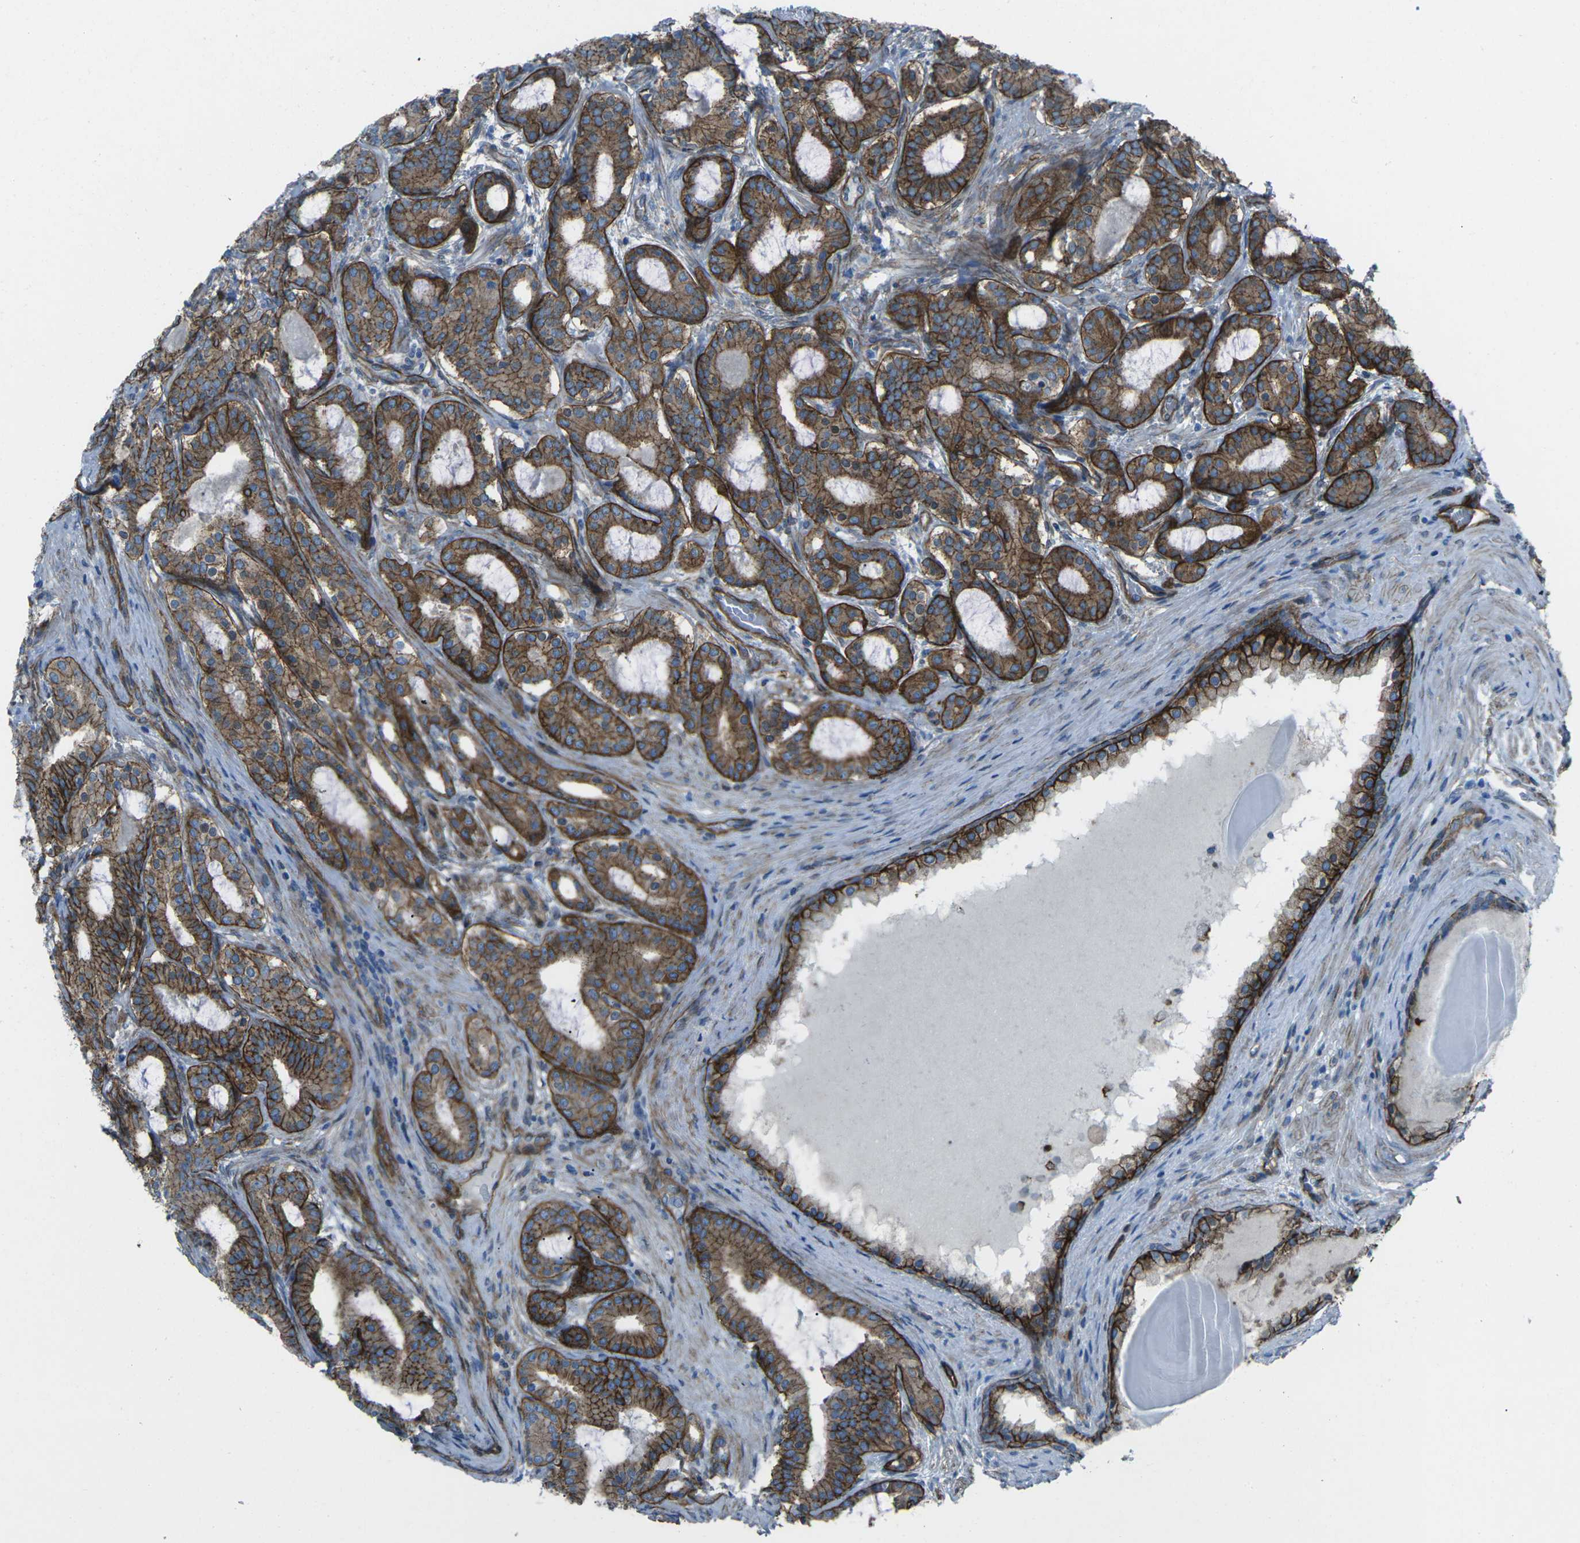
{"staining": {"intensity": "strong", "quantity": ">75%", "location": "cytoplasmic/membranous"}, "tissue": "prostate cancer", "cell_type": "Tumor cells", "image_type": "cancer", "snomed": [{"axis": "morphology", "description": "Adenocarcinoma, High grade"}, {"axis": "topography", "description": "Prostate"}], "caption": "There is high levels of strong cytoplasmic/membranous positivity in tumor cells of prostate cancer (adenocarcinoma (high-grade)), as demonstrated by immunohistochemical staining (brown color).", "gene": "UTRN", "patient": {"sex": "male", "age": 60}}